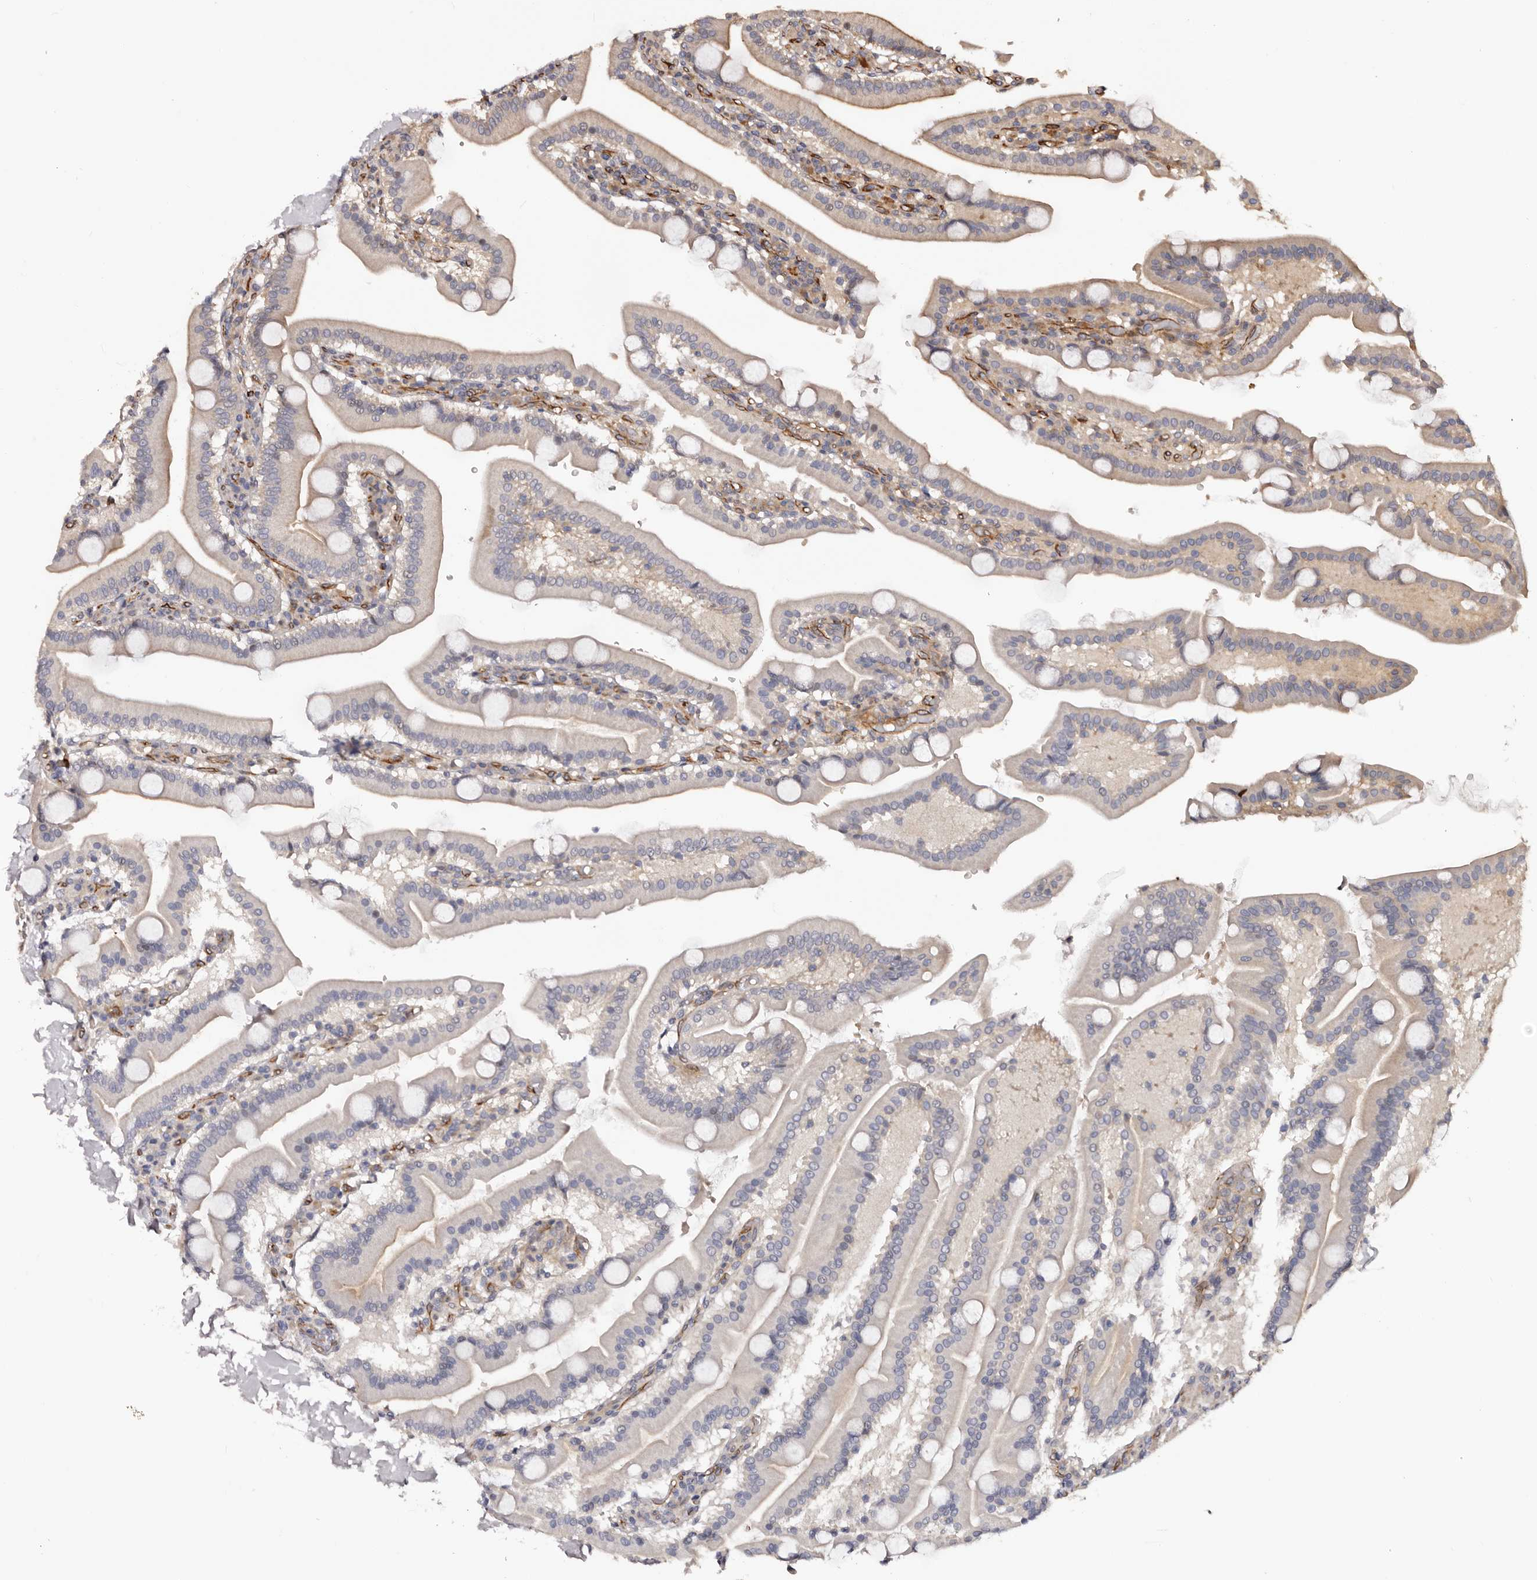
{"staining": {"intensity": "moderate", "quantity": "25%-75%", "location": "cytoplasmic/membranous"}, "tissue": "duodenum", "cell_type": "Glandular cells", "image_type": "normal", "snomed": [{"axis": "morphology", "description": "Normal tissue, NOS"}, {"axis": "topography", "description": "Duodenum"}], "caption": "Immunohistochemistry of normal duodenum demonstrates medium levels of moderate cytoplasmic/membranous staining in approximately 25%-75% of glandular cells.", "gene": "GTPBP1", "patient": {"sex": "male", "age": 55}}